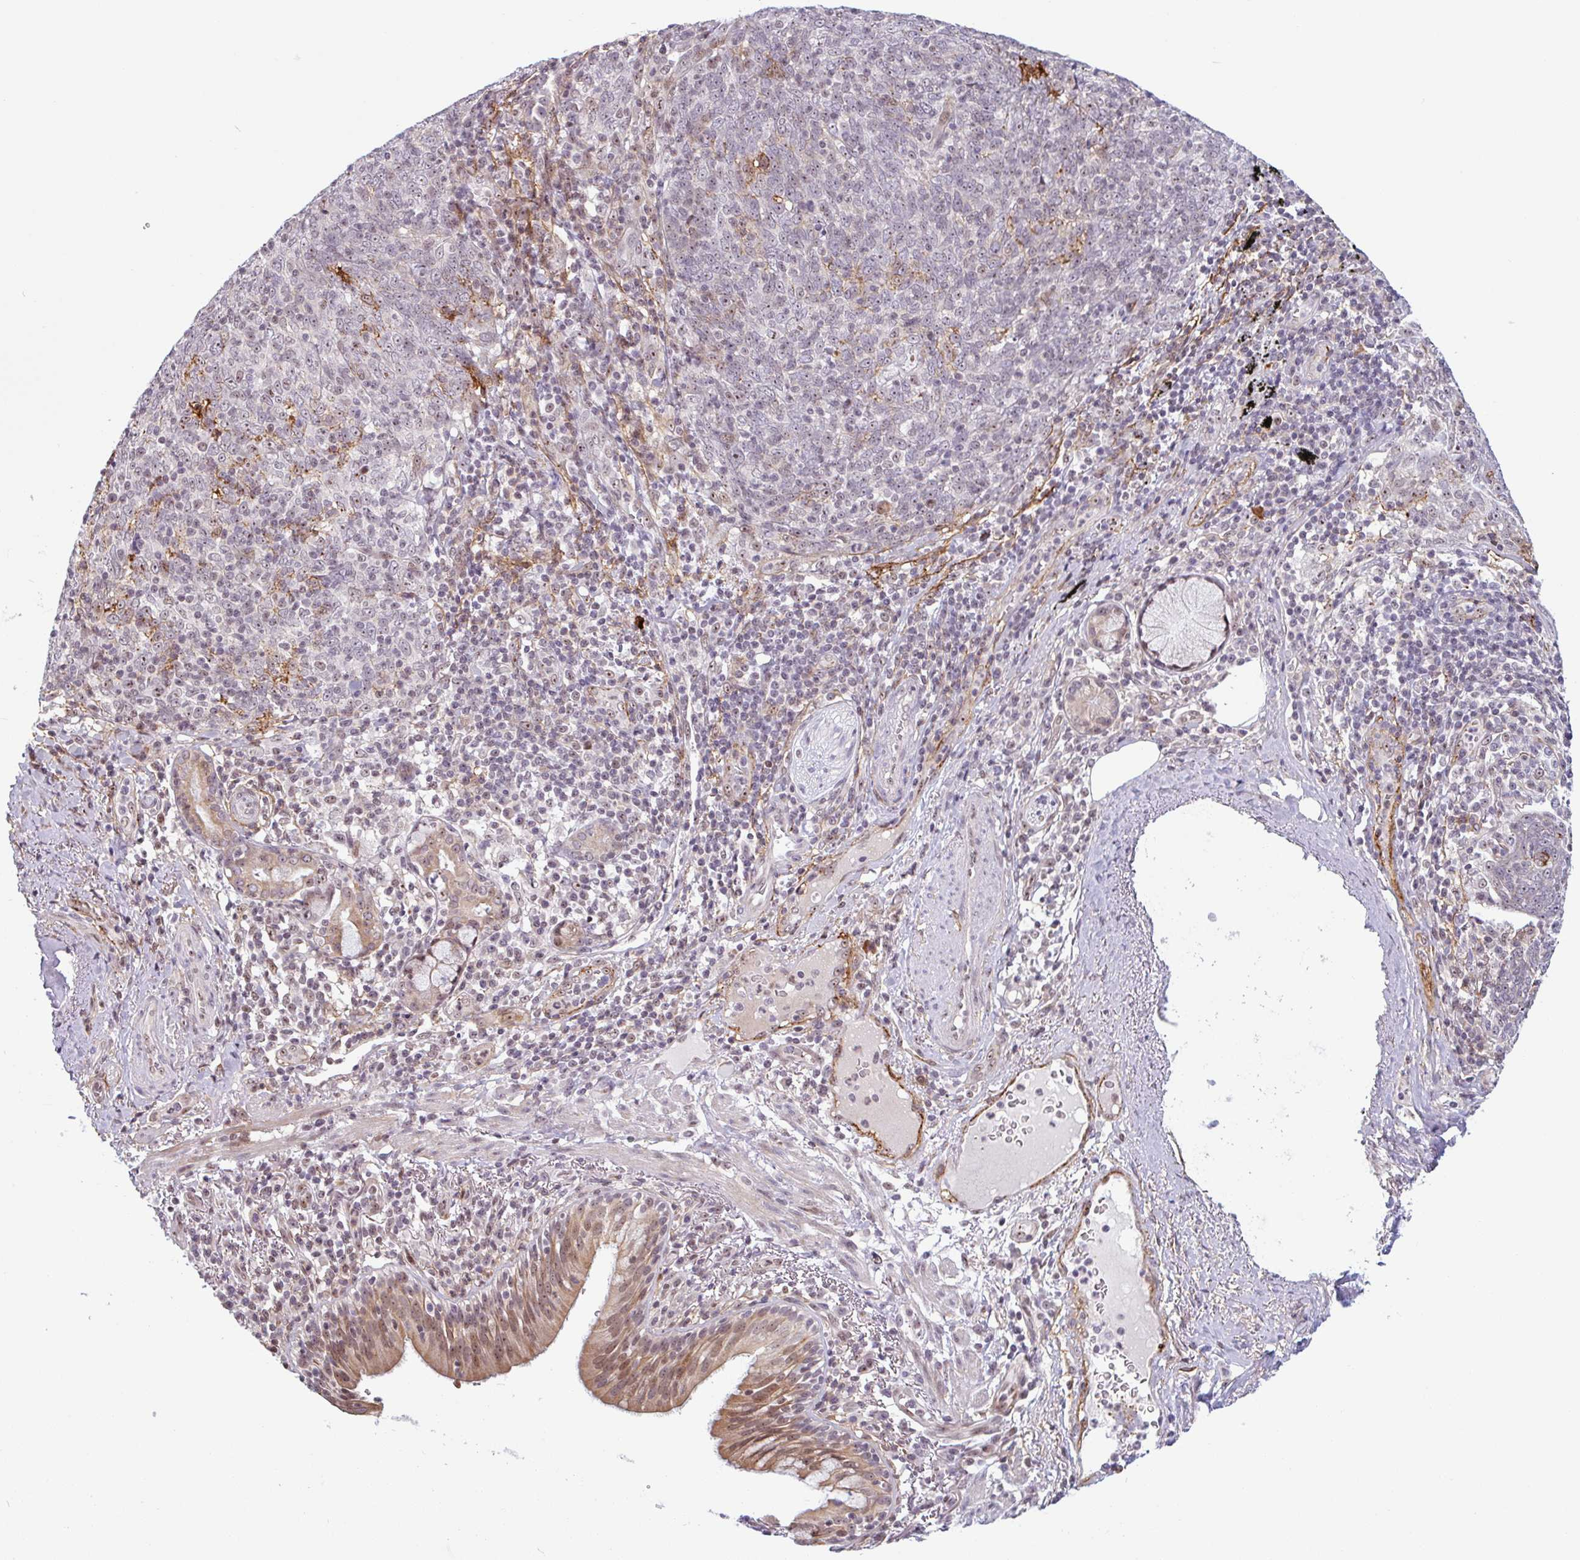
{"staining": {"intensity": "weak", "quantity": "<25%", "location": "cytoplasmic/membranous"}, "tissue": "lung cancer", "cell_type": "Tumor cells", "image_type": "cancer", "snomed": [{"axis": "morphology", "description": "Squamous cell carcinoma, NOS"}, {"axis": "topography", "description": "Lung"}], "caption": "Immunohistochemistry (IHC) photomicrograph of squamous cell carcinoma (lung) stained for a protein (brown), which exhibits no staining in tumor cells. (Immunohistochemistry (IHC), brightfield microscopy, high magnification).", "gene": "TMEM119", "patient": {"sex": "female", "age": 72}}